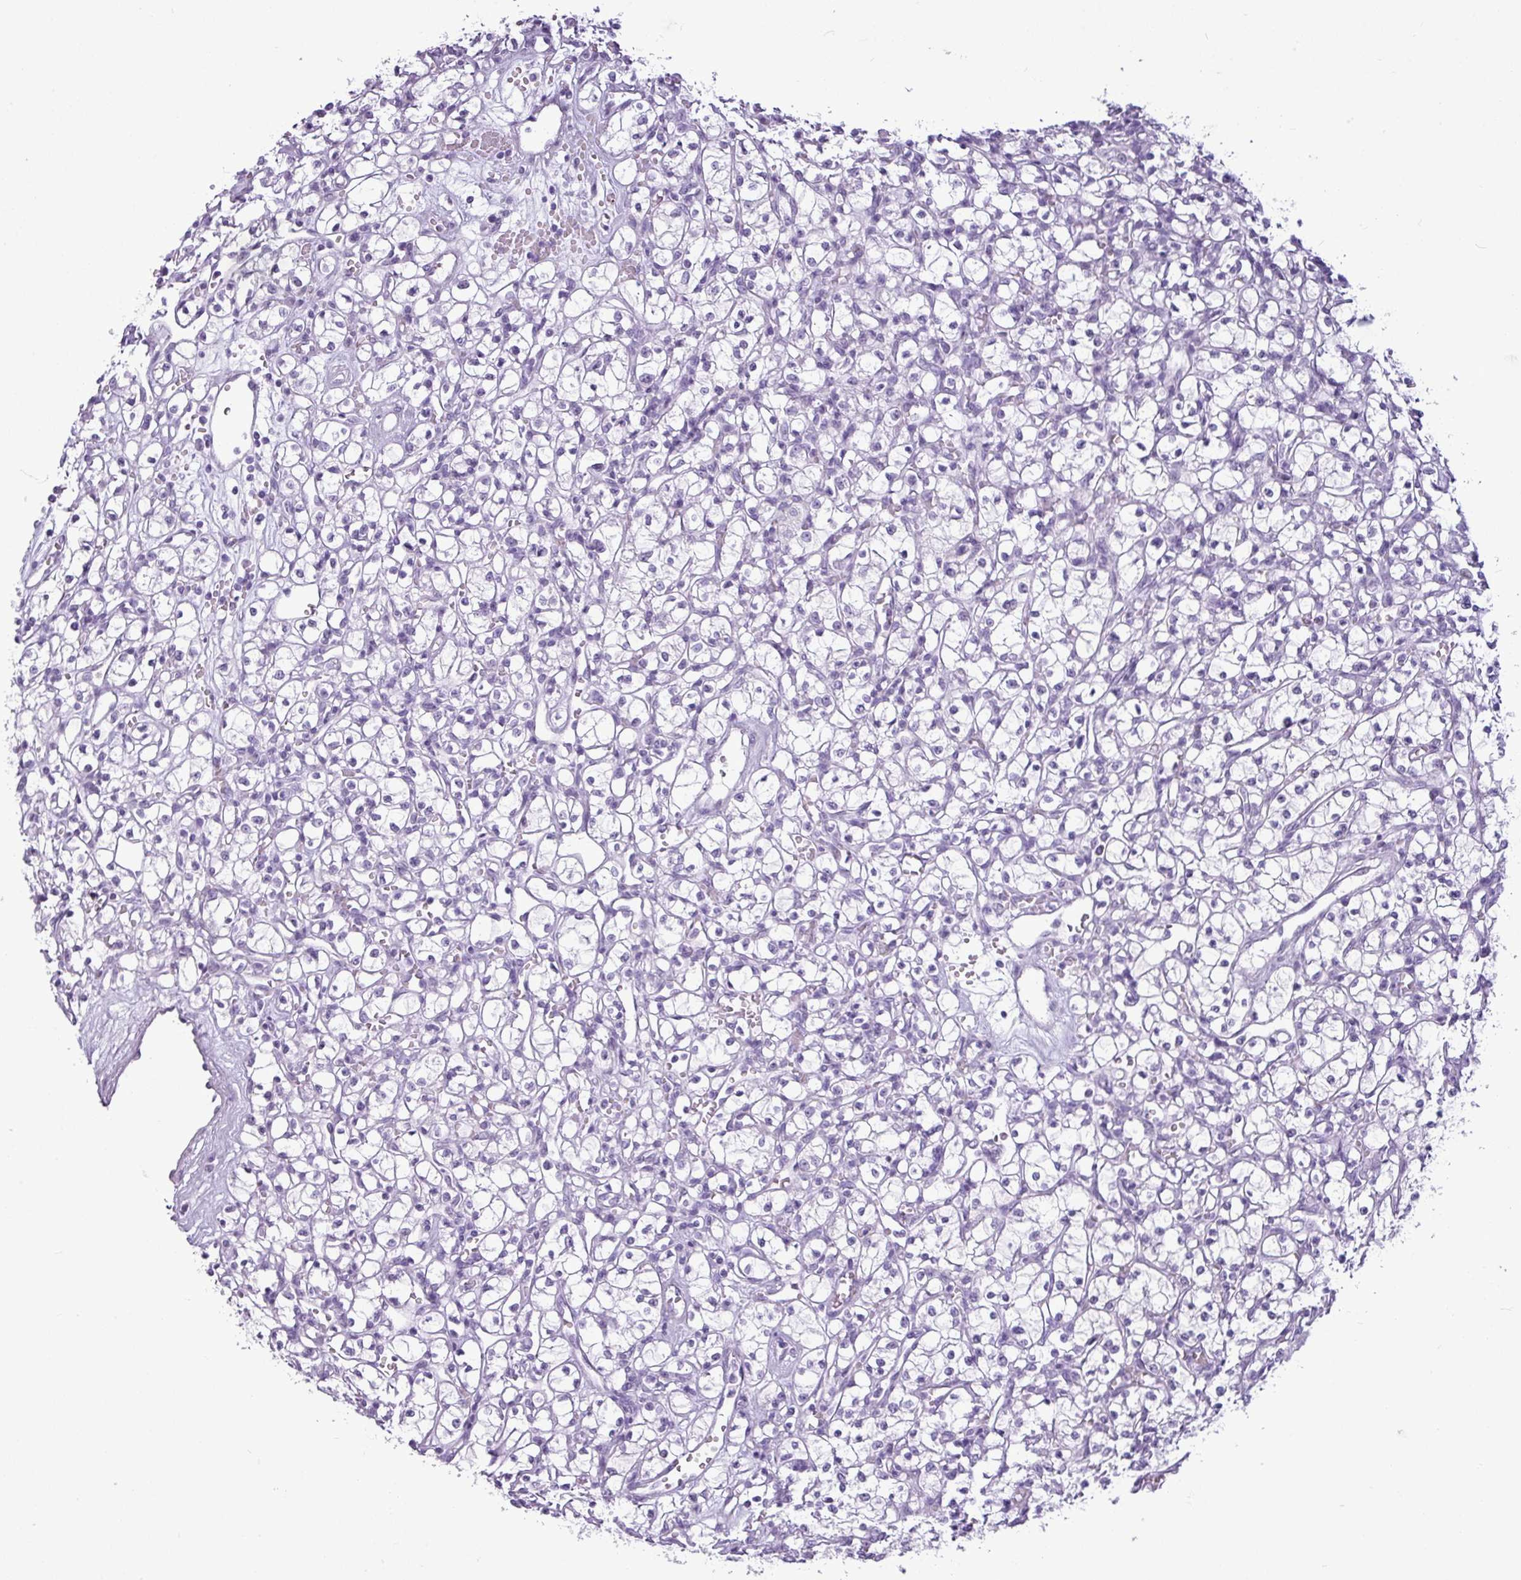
{"staining": {"intensity": "negative", "quantity": "none", "location": "none"}, "tissue": "renal cancer", "cell_type": "Tumor cells", "image_type": "cancer", "snomed": [{"axis": "morphology", "description": "Adenocarcinoma, NOS"}, {"axis": "topography", "description": "Kidney"}], "caption": "A high-resolution micrograph shows IHC staining of renal cancer (adenocarcinoma), which demonstrates no significant positivity in tumor cells.", "gene": "AMY2A", "patient": {"sex": "female", "age": 59}}